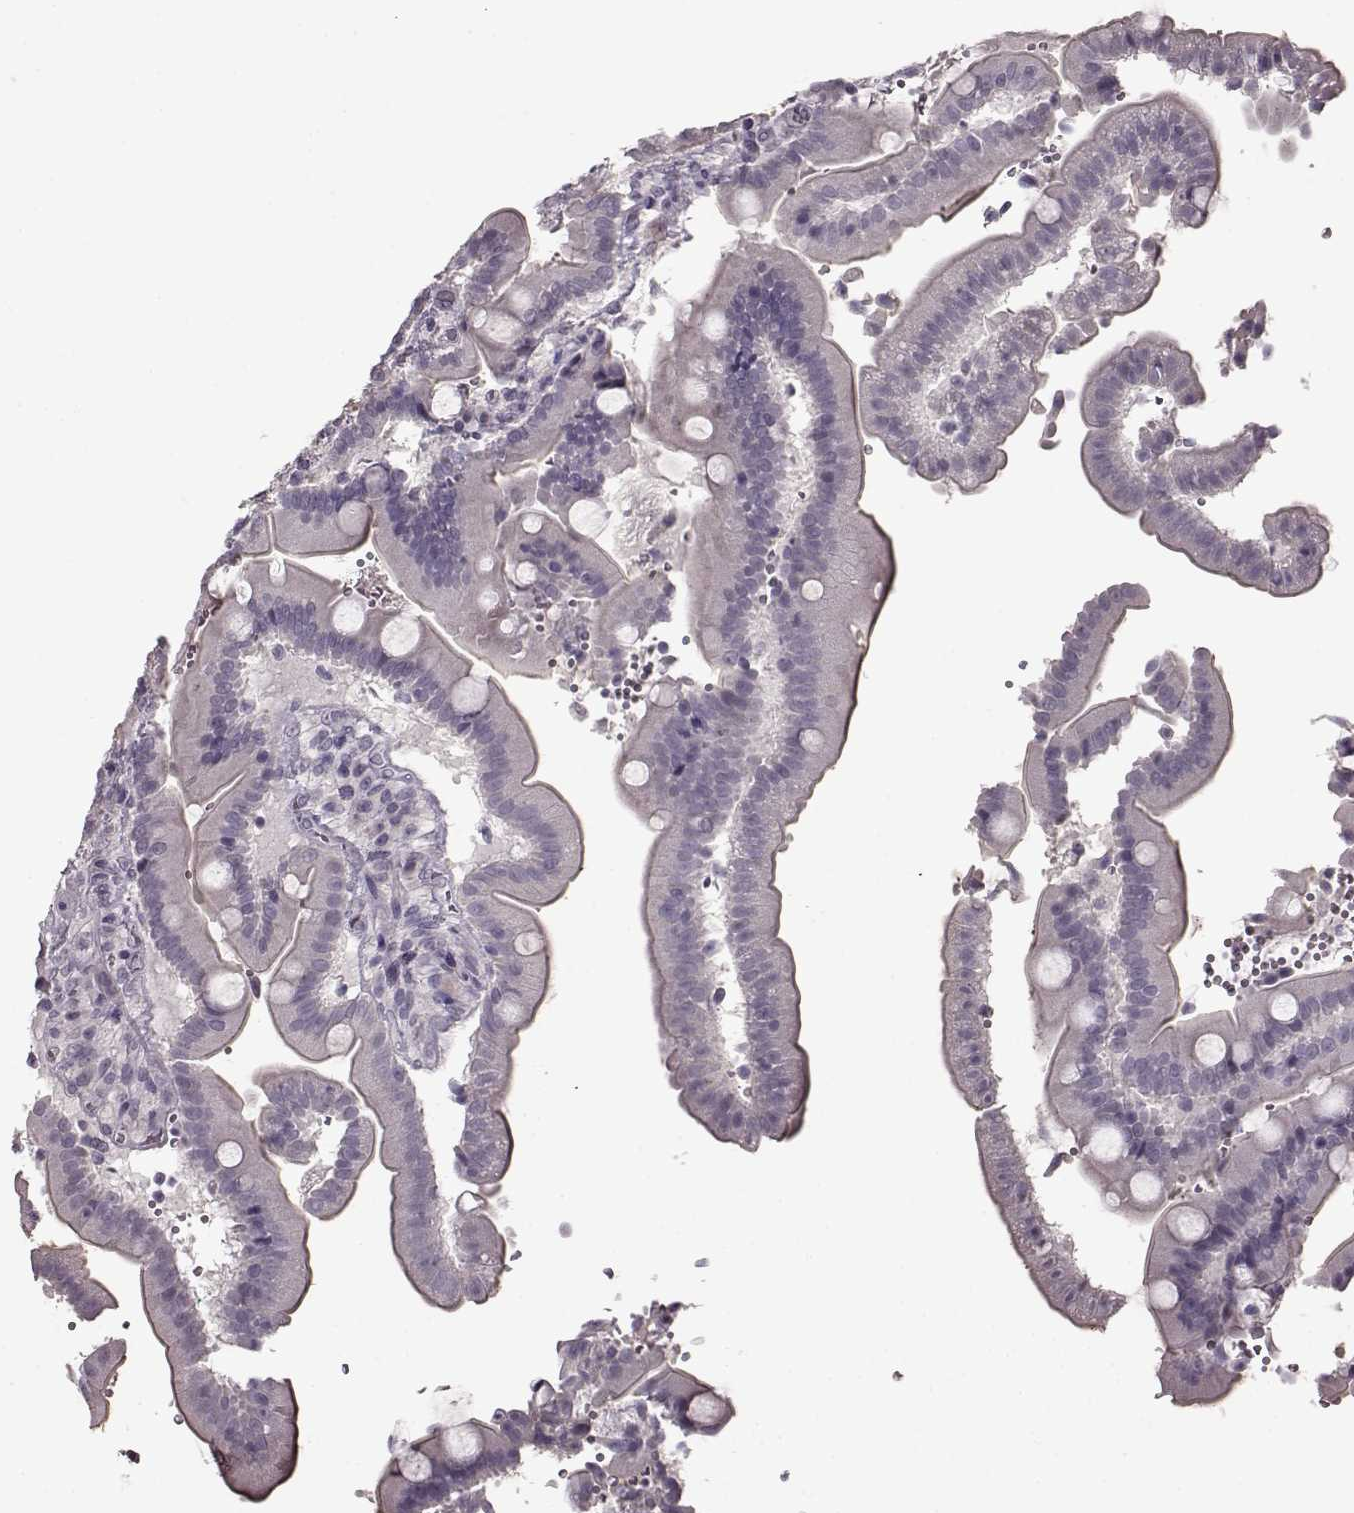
{"staining": {"intensity": "negative", "quantity": "none", "location": "none"}, "tissue": "duodenum", "cell_type": "Glandular cells", "image_type": "normal", "snomed": [{"axis": "morphology", "description": "Normal tissue, NOS"}, {"axis": "topography", "description": "Duodenum"}], "caption": "This is a micrograph of IHC staining of unremarkable duodenum, which shows no positivity in glandular cells.", "gene": "FSHB", "patient": {"sex": "female", "age": 62}}